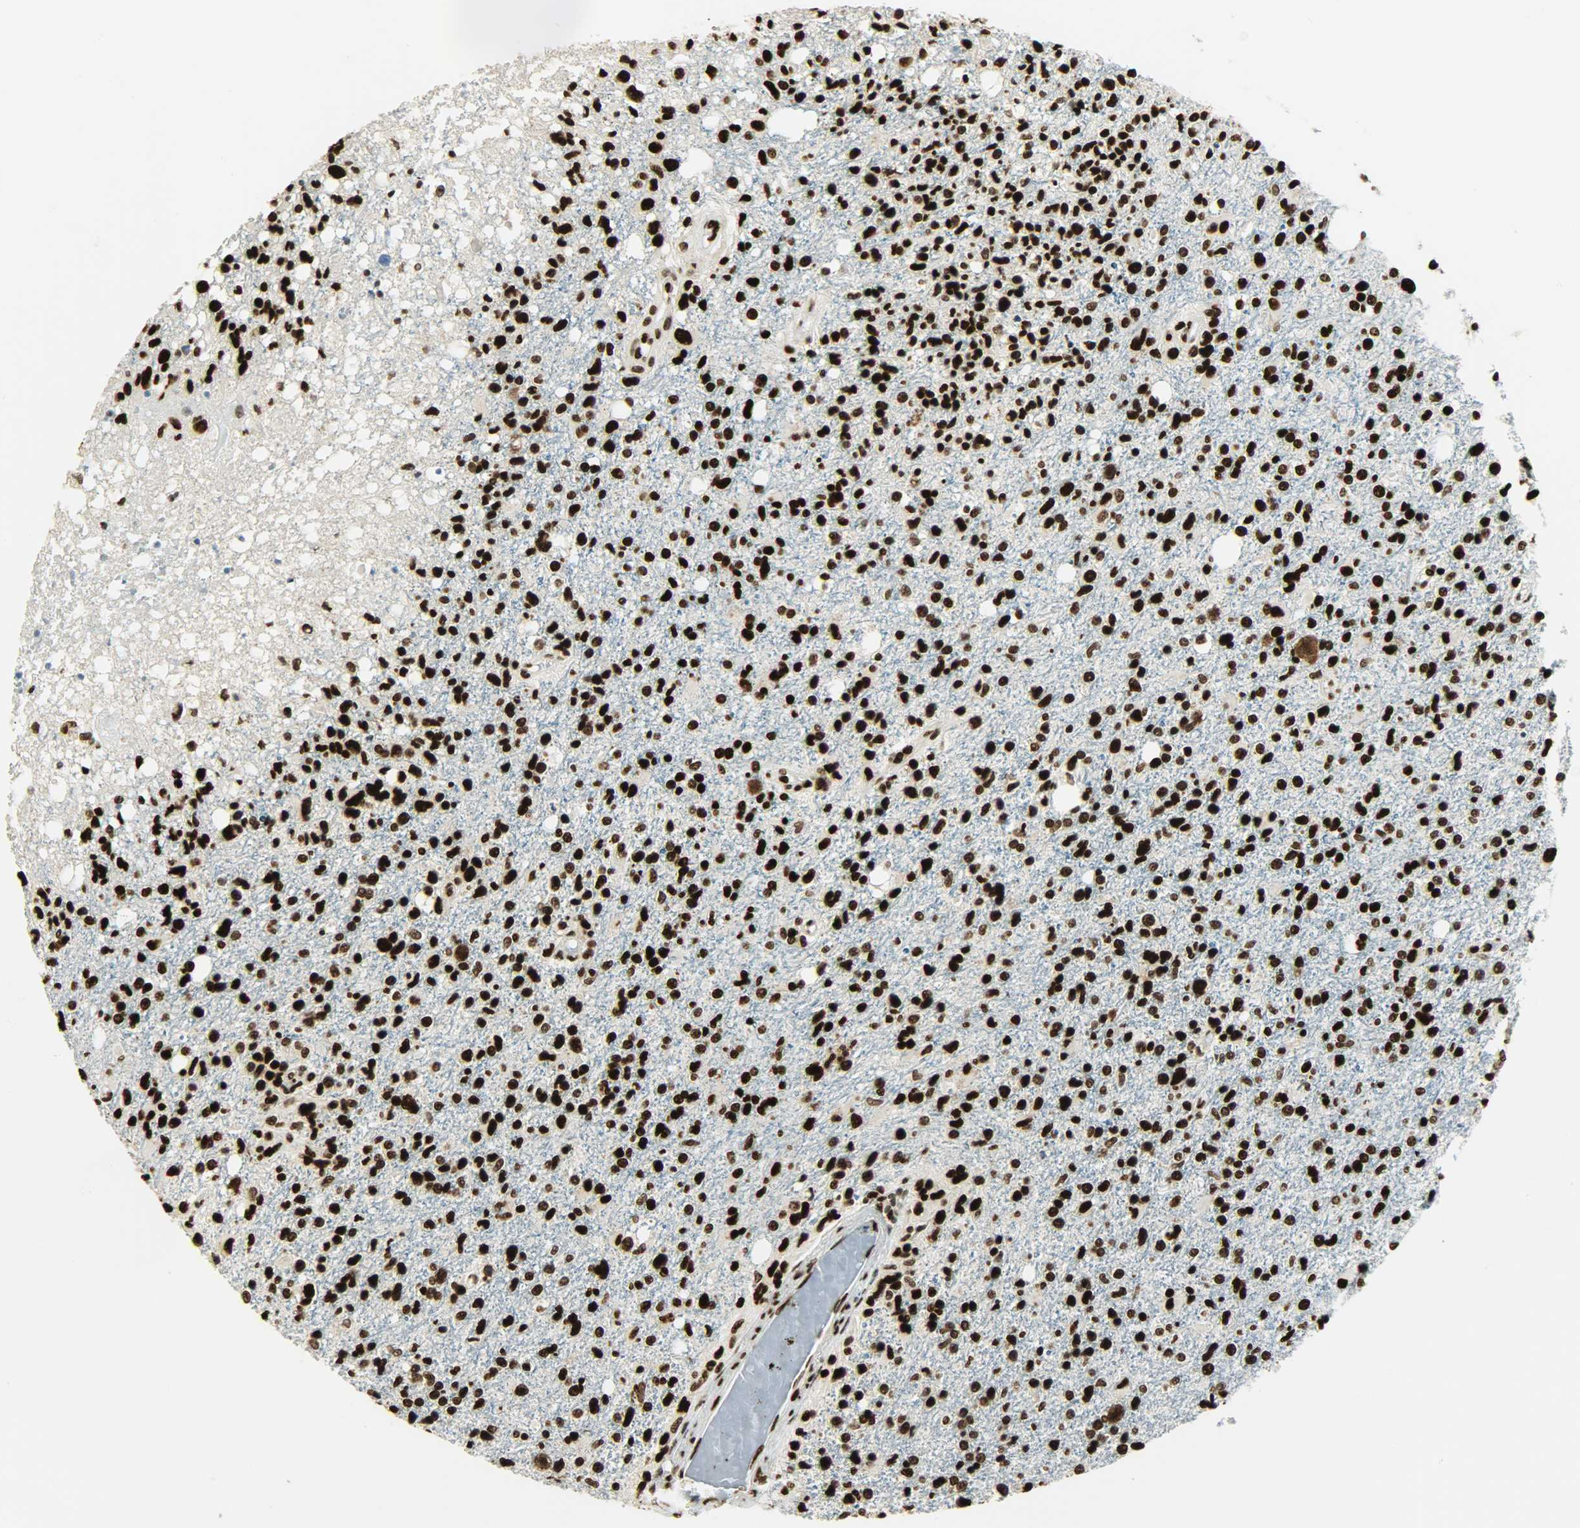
{"staining": {"intensity": "strong", "quantity": ">75%", "location": "nuclear"}, "tissue": "glioma", "cell_type": "Tumor cells", "image_type": "cancer", "snomed": [{"axis": "morphology", "description": "Glioma, malignant, High grade"}, {"axis": "topography", "description": "Cerebral cortex"}], "caption": "Brown immunohistochemical staining in glioma demonstrates strong nuclear staining in about >75% of tumor cells. The protein is stained brown, and the nuclei are stained in blue (DAB (3,3'-diaminobenzidine) IHC with brightfield microscopy, high magnification).", "gene": "MYEF2", "patient": {"sex": "male", "age": 76}}